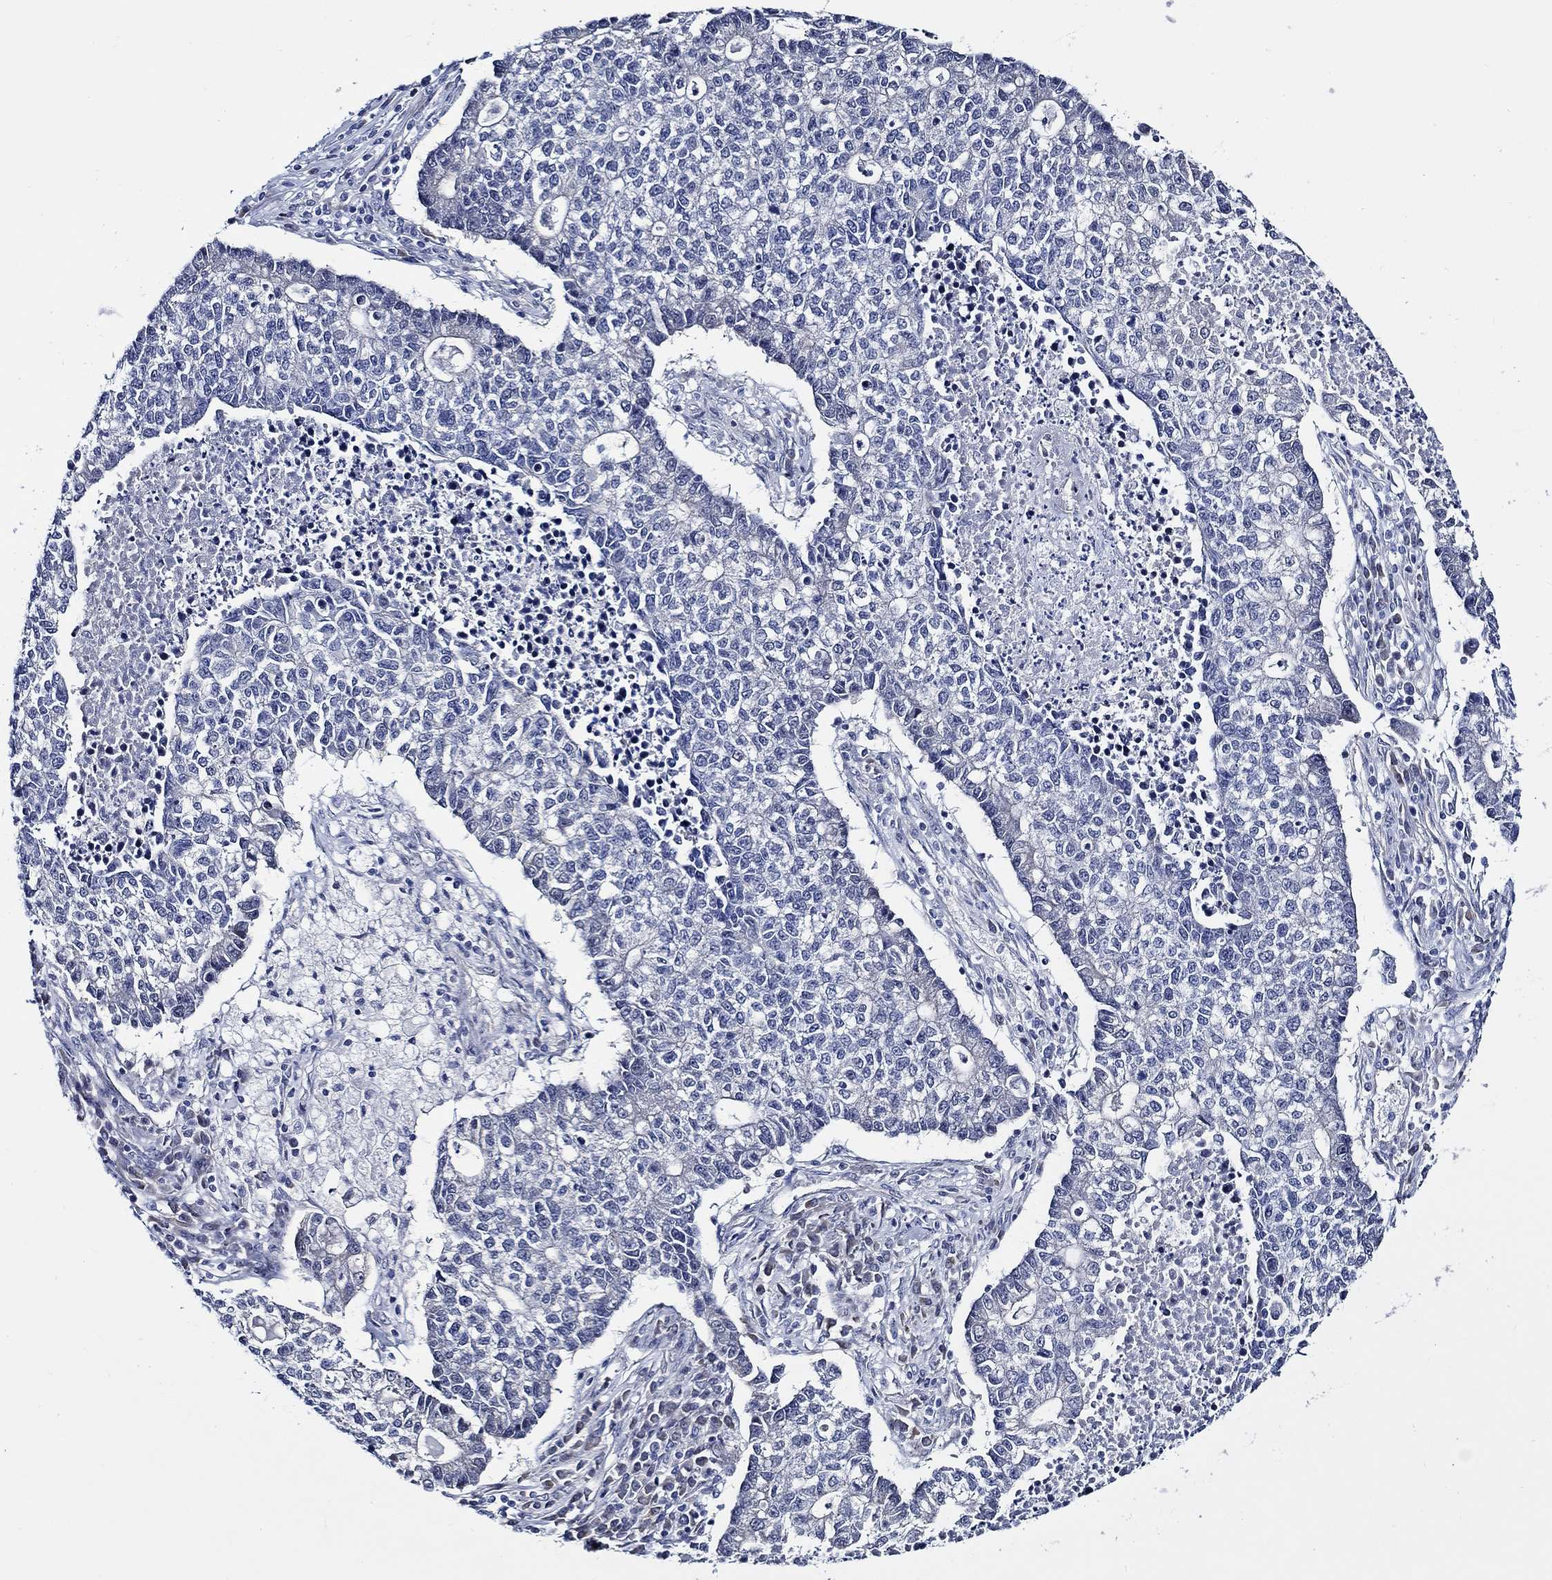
{"staining": {"intensity": "negative", "quantity": "none", "location": "none"}, "tissue": "lung cancer", "cell_type": "Tumor cells", "image_type": "cancer", "snomed": [{"axis": "morphology", "description": "Adenocarcinoma, NOS"}, {"axis": "topography", "description": "Lung"}], "caption": "Protein analysis of lung cancer demonstrates no significant expression in tumor cells.", "gene": "C8orf48", "patient": {"sex": "male", "age": 57}}